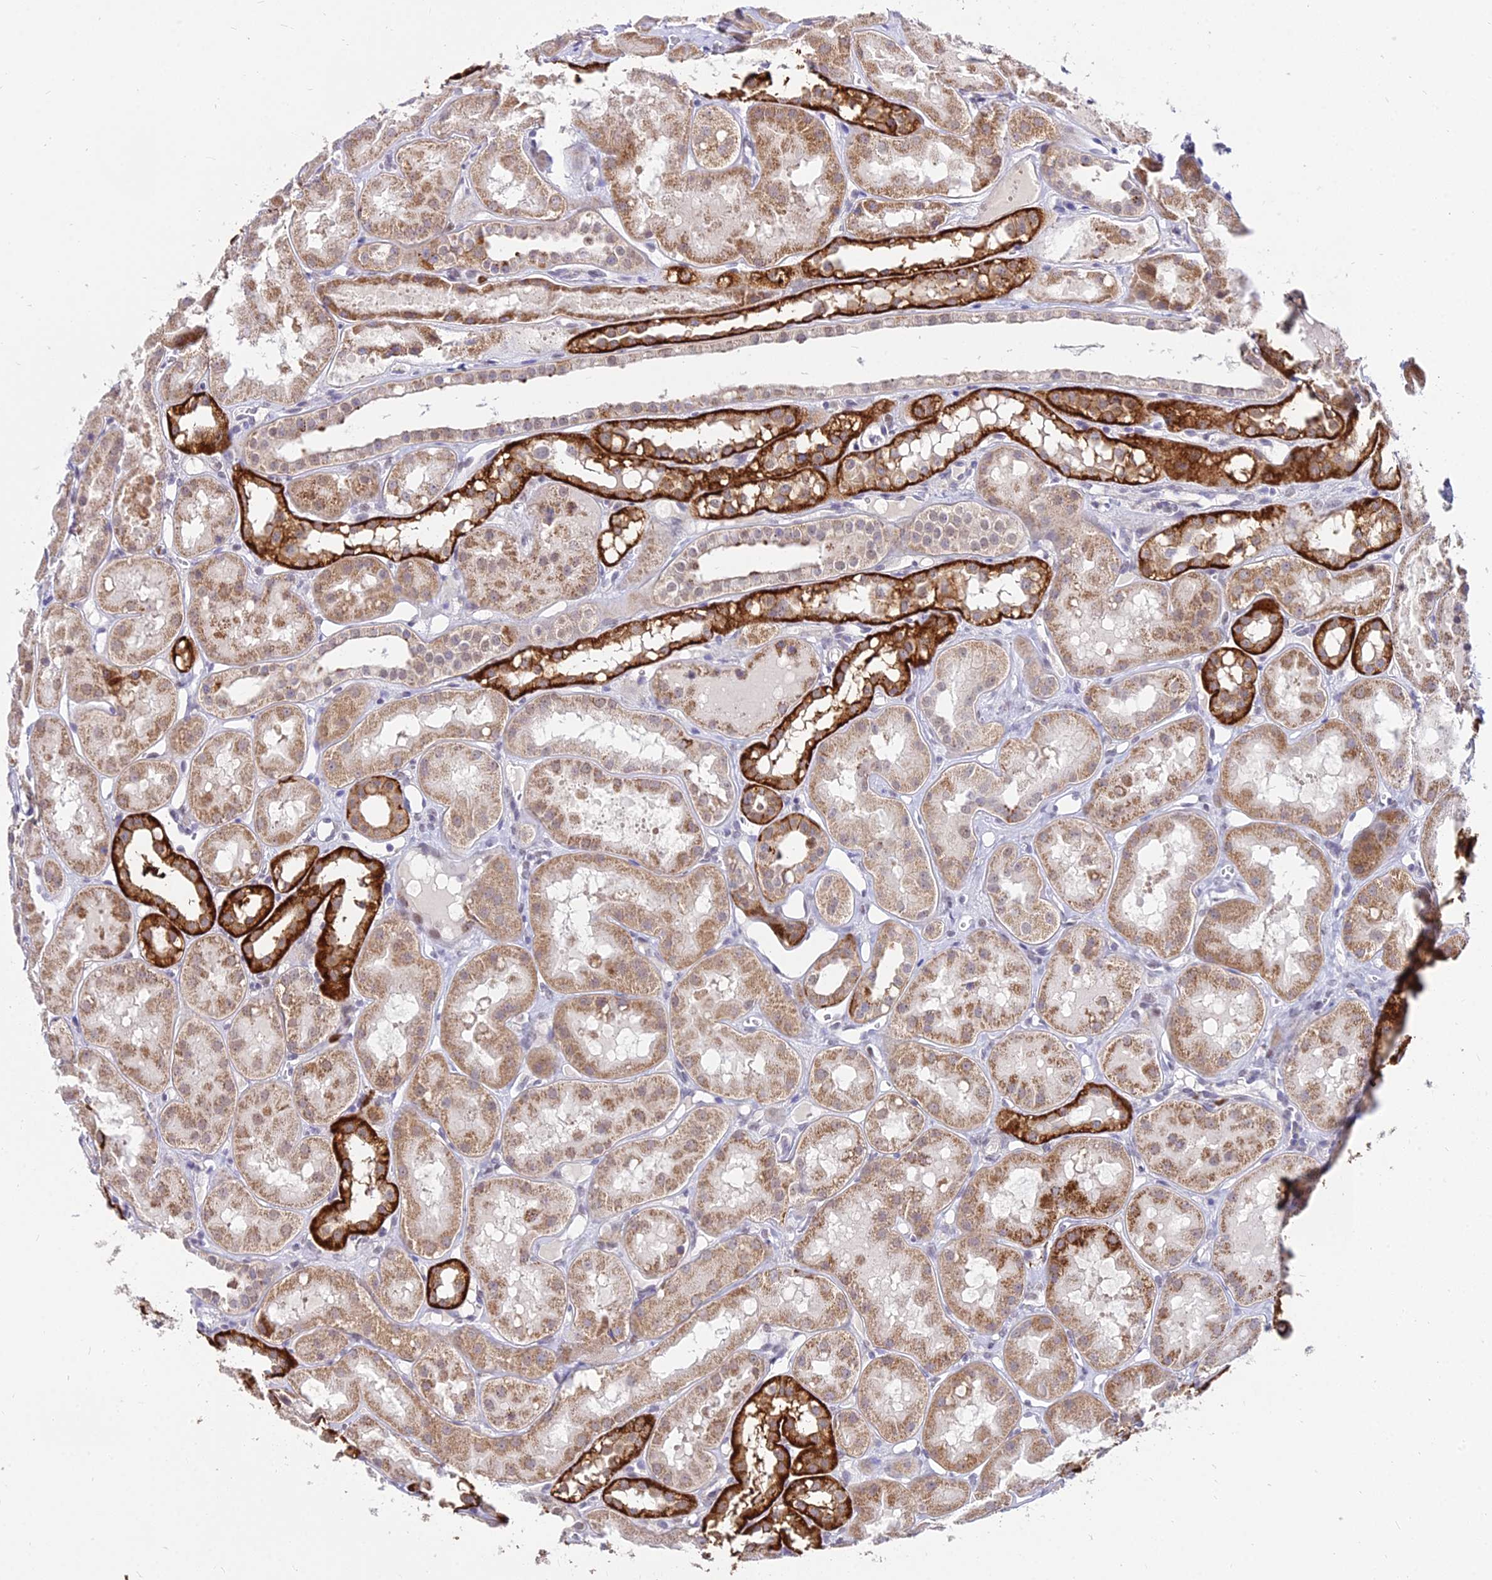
{"staining": {"intensity": "weak", "quantity": "<25%", "location": "nuclear"}, "tissue": "kidney", "cell_type": "Cells in glomeruli", "image_type": "normal", "snomed": [{"axis": "morphology", "description": "Normal tissue, NOS"}, {"axis": "topography", "description": "Kidney"}], "caption": "Immunohistochemical staining of benign kidney reveals no significant positivity in cells in glomeruli. (DAB (3,3'-diaminobenzidine) immunohistochemistry, high magnification).", "gene": "C6orf163", "patient": {"sex": "male", "age": 16}}